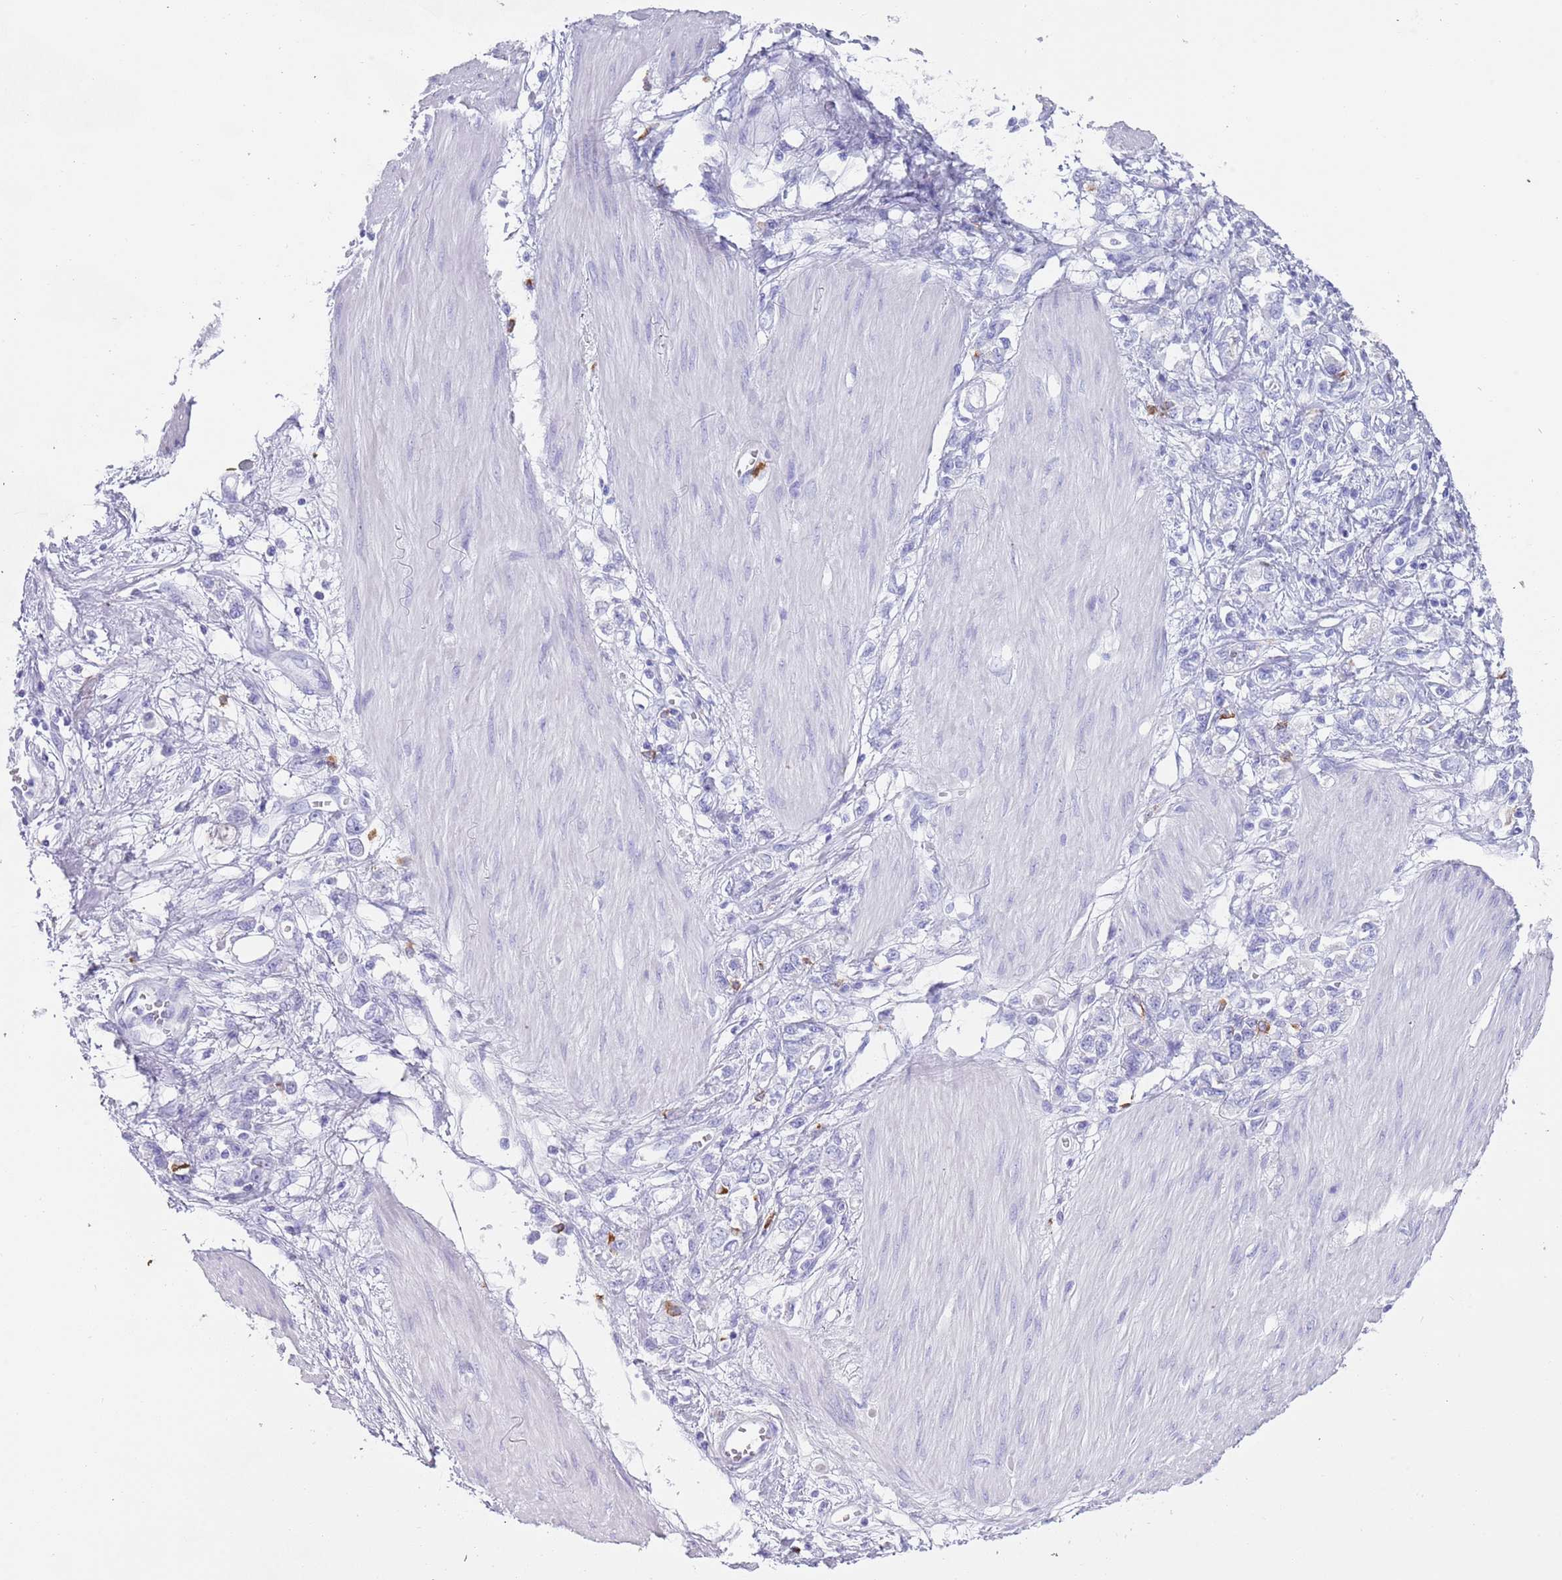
{"staining": {"intensity": "negative", "quantity": "none", "location": "none"}, "tissue": "stomach cancer", "cell_type": "Tumor cells", "image_type": "cancer", "snomed": [{"axis": "morphology", "description": "Adenocarcinoma, NOS"}, {"axis": "topography", "description": "Stomach"}], "caption": "A high-resolution image shows IHC staining of adenocarcinoma (stomach), which demonstrates no significant positivity in tumor cells.", "gene": "MYADML2", "patient": {"sex": "female", "age": 76}}